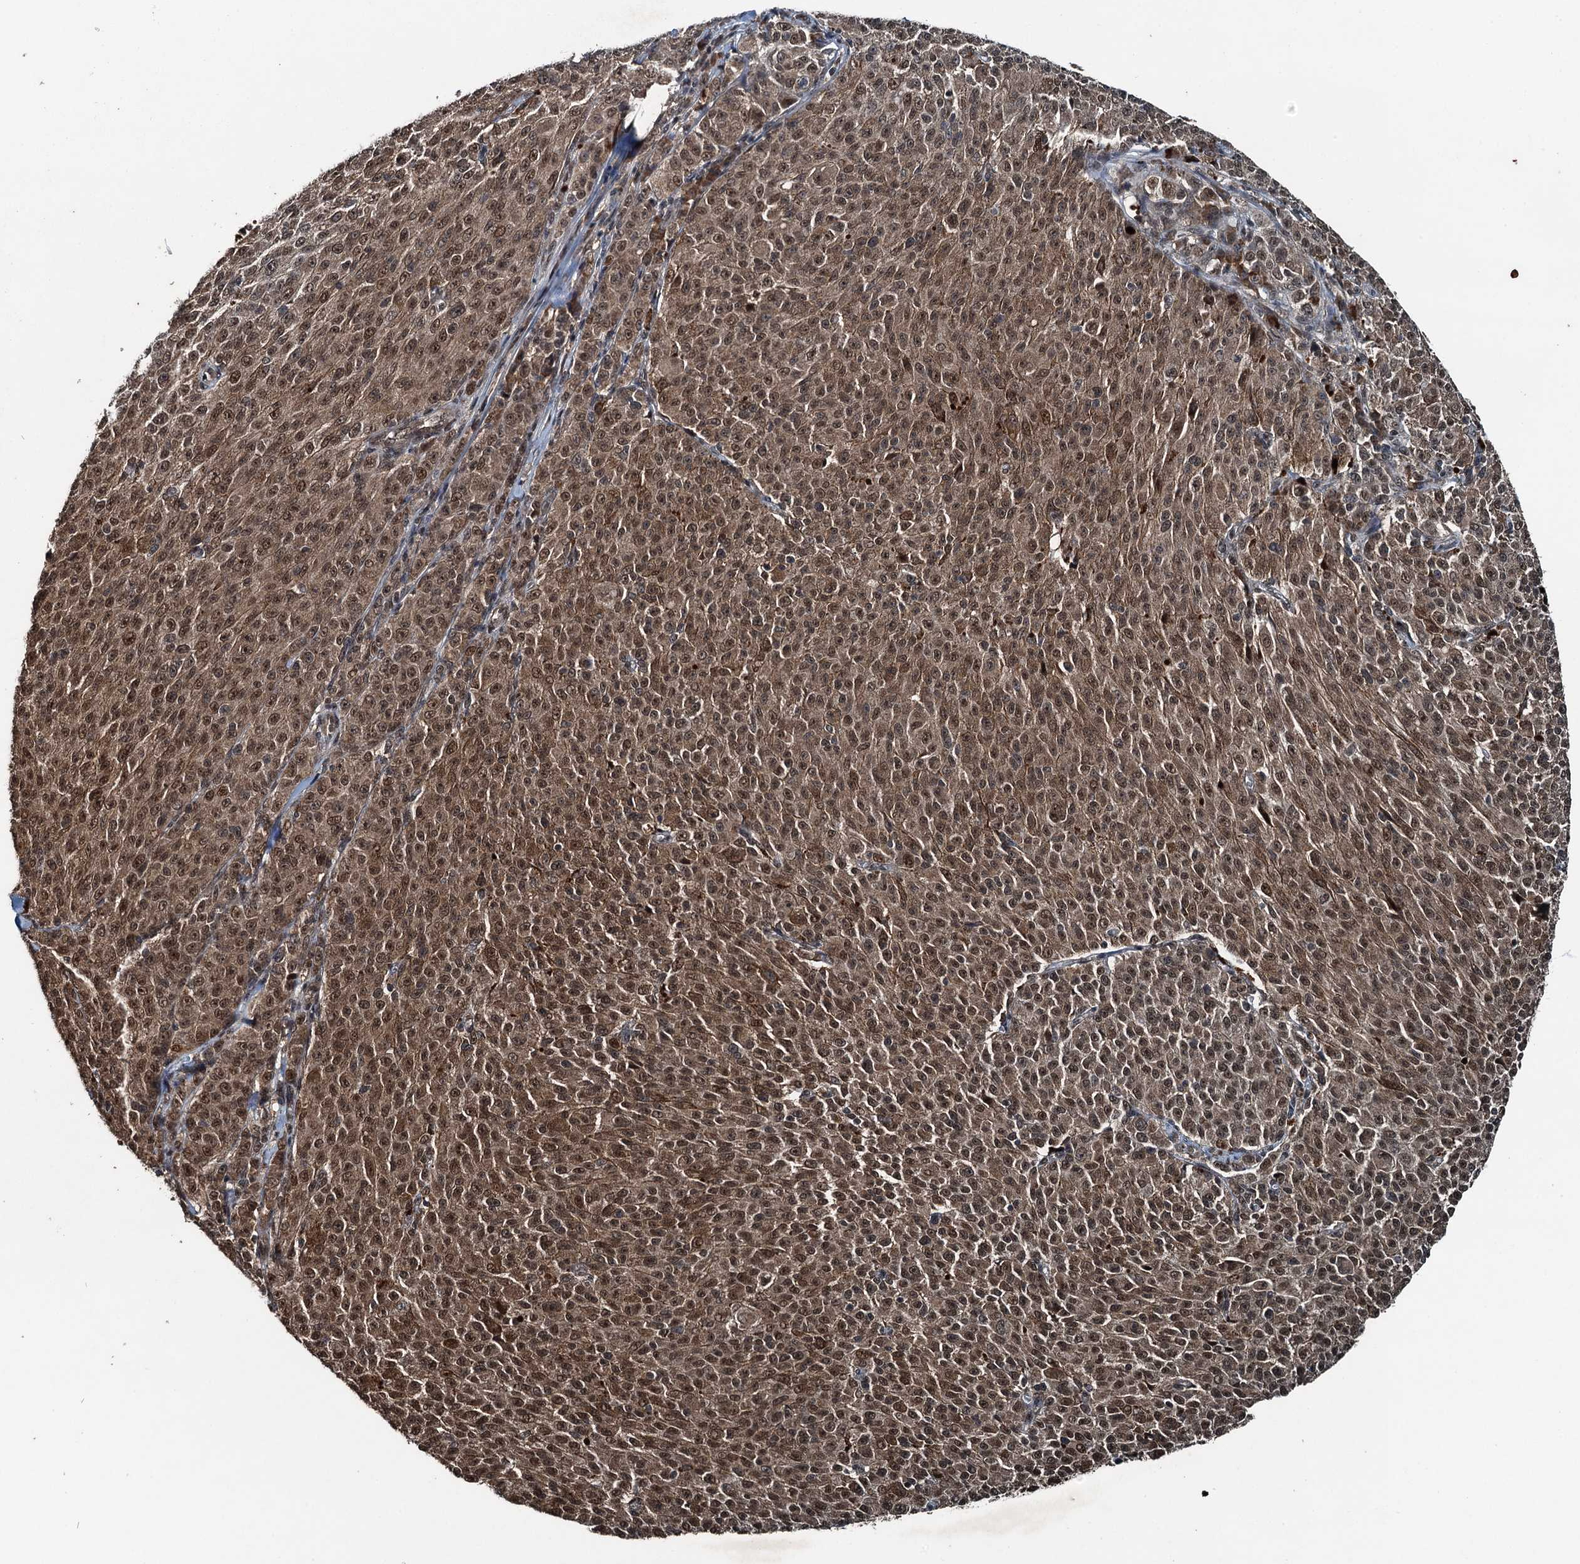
{"staining": {"intensity": "moderate", "quantity": ">75%", "location": "cytoplasmic/membranous,nuclear"}, "tissue": "melanoma", "cell_type": "Tumor cells", "image_type": "cancer", "snomed": [{"axis": "morphology", "description": "Malignant melanoma, NOS"}, {"axis": "topography", "description": "Skin"}], "caption": "IHC (DAB (3,3'-diaminobenzidine)) staining of human melanoma demonstrates moderate cytoplasmic/membranous and nuclear protein expression in approximately >75% of tumor cells. (DAB (3,3'-diaminobenzidine) IHC, brown staining for protein, blue staining for nuclei).", "gene": "UBXN6", "patient": {"sex": "female", "age": 52}}